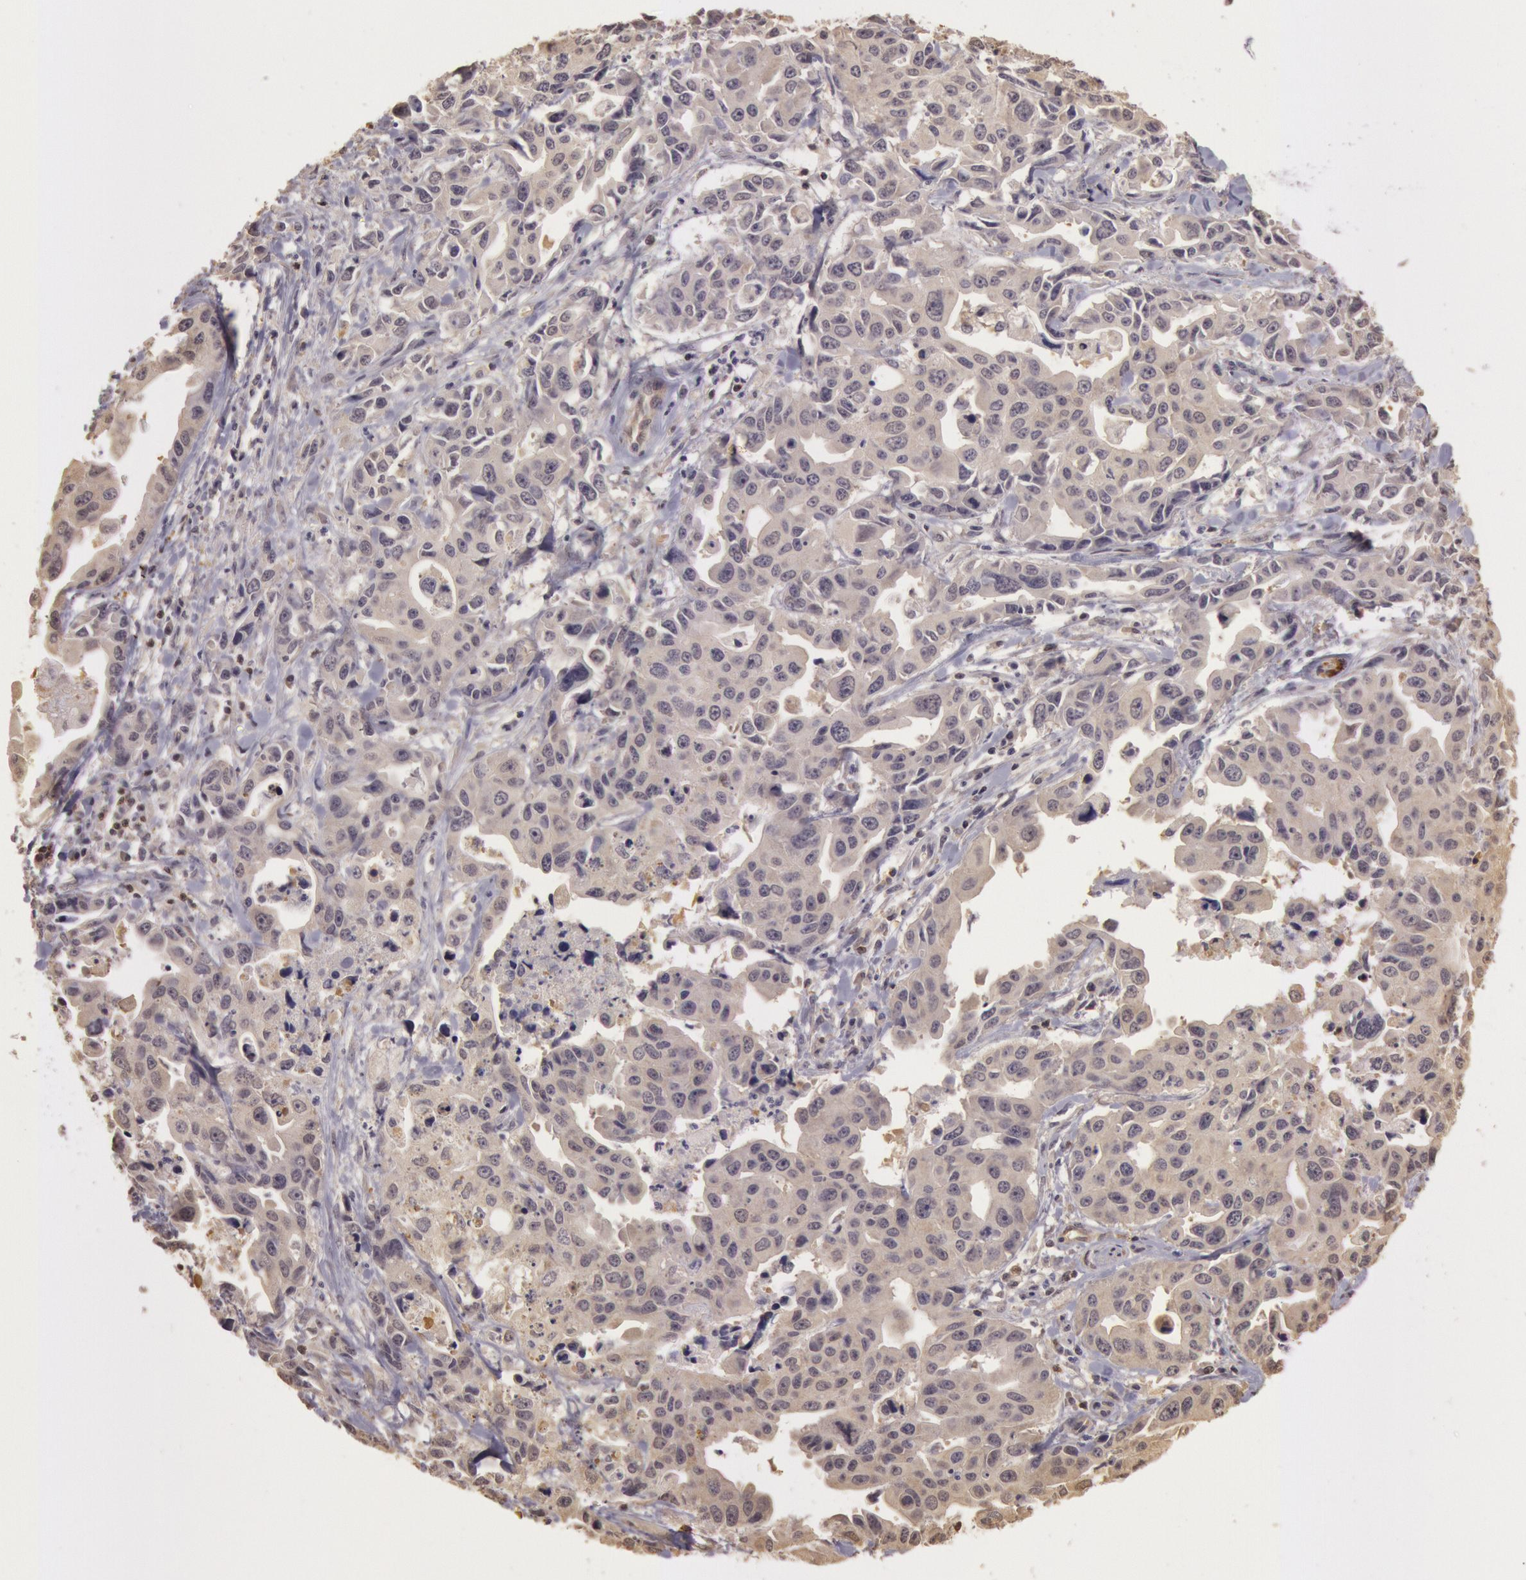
{"staining": {"intensity": "negative", "quantity": "none", "location": "none"}, "tissue": "lung cancer", "cell_type": "Tumor cells", "image_type": "cancer", "snomed": [{"axis": "morphology", "description": "Adenocarcinoma, NOS"}, {"axis": "topography", "description": "Lung"}], "caption": "This is a histopathology image of immunohistochemistry staining of adenocarcinoma (lung), which shows no staining in tumor cells. The staining was performed using DAB to visualize the protein expression in brown, while the nuclei were stained in blue with hematoxylin (Magnification: 20x).", "gene": "SOD1", "patient": {"sex": "male", "age": 64}}